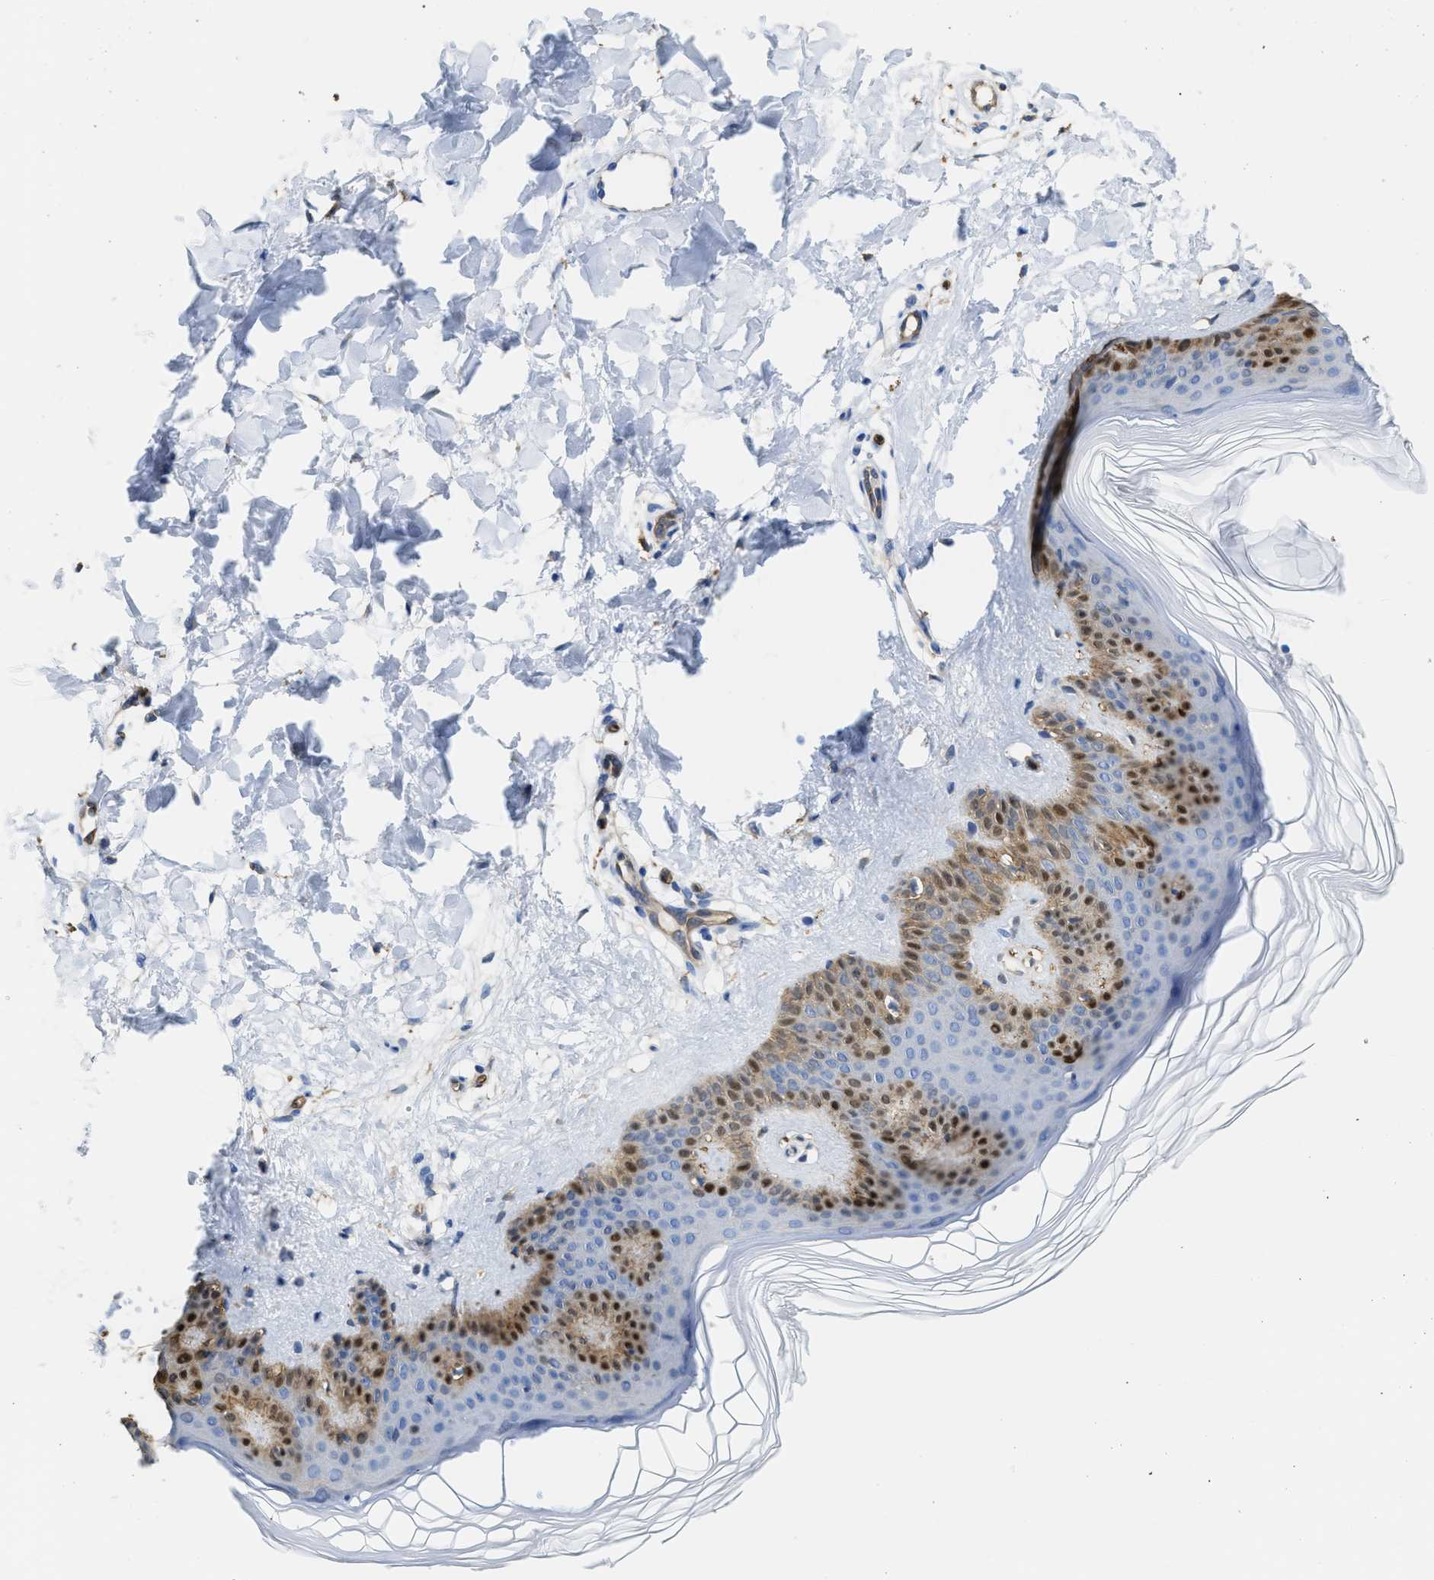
{"staining": {"intensity": "negative", "quantity": "none", "location": "none"}, "tissue": "skin", "cell_type": "Fibroblasts", "image_type": "normal", "snomed": [{"axis": "morphology", "description": "Normal tissue, NOS"}, {"axis": "morphology", "description": "Malignant melanoma, Metastatic site"}, {"axis": "topography", "description": "Skin"}], "caption": "Skin was stained to show a protein in brown. There is no significant positivity in fibroblasts. Nuclei are stained in blue.", "gene": "ASS1", "patient": {"sex": "male", "age": 41}}